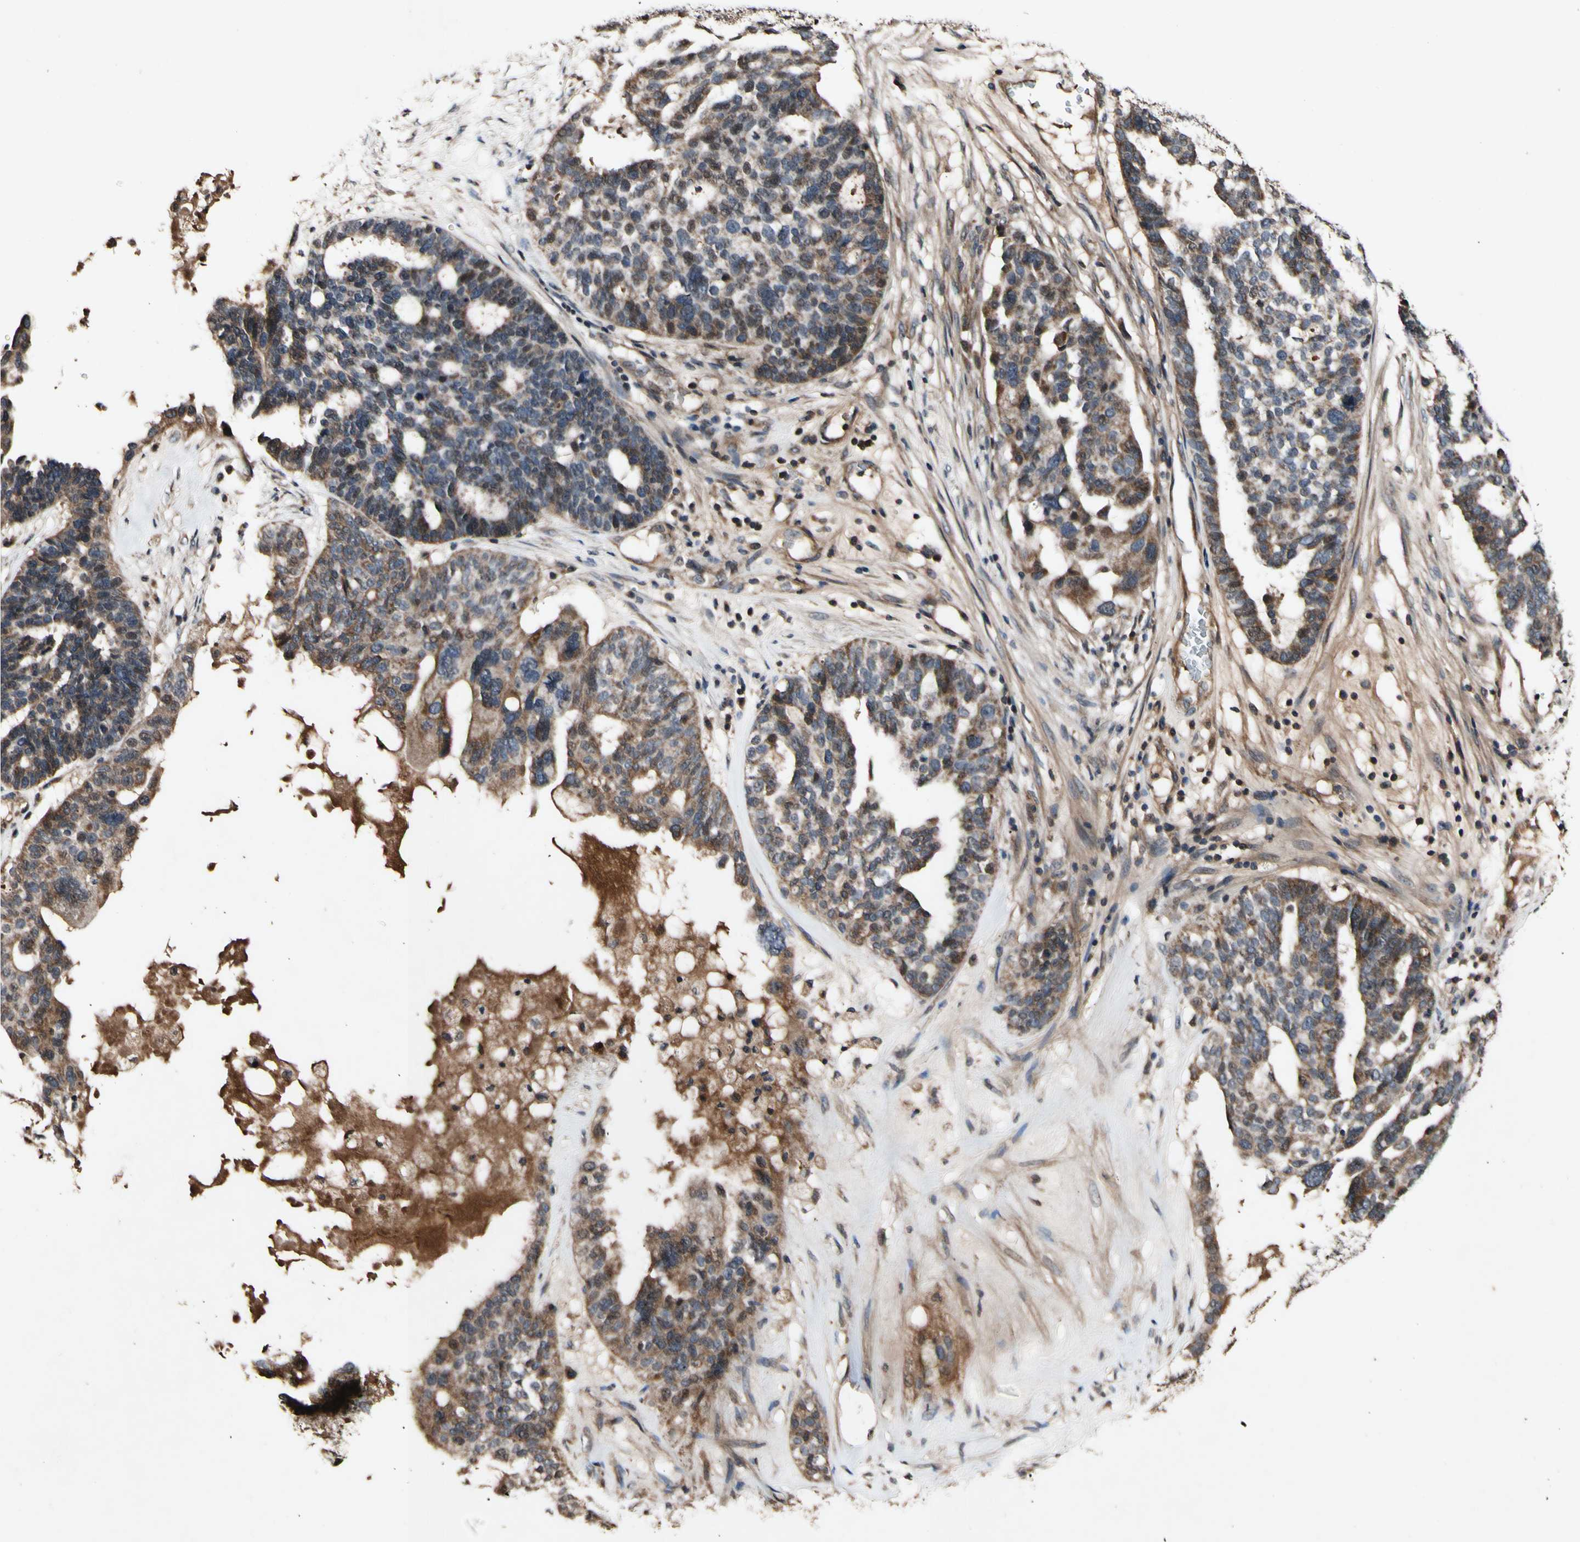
{"staining": {"intensity": "moderate", "quantity": ">75%", "location": "cytoplasmic/membranous,nuclear"}, "tissue": "ovarian cancer", "cell_type": "Tumor cells", "image_type": "cancer", "snomed": [{"axis": "morphology", "description": "Cystadenocarcinoma, serous, NOS"}, {"axis": "topography", "description": "Ovary"}], "caption": "Protein expression analysis of human ovarian cancer reveals moderate cytoplasmic/membranous and nuclear staining in approximately >75% of tumor cells.", "gene": "PLAT", "patient": {"sex": "female", "age": 59}}